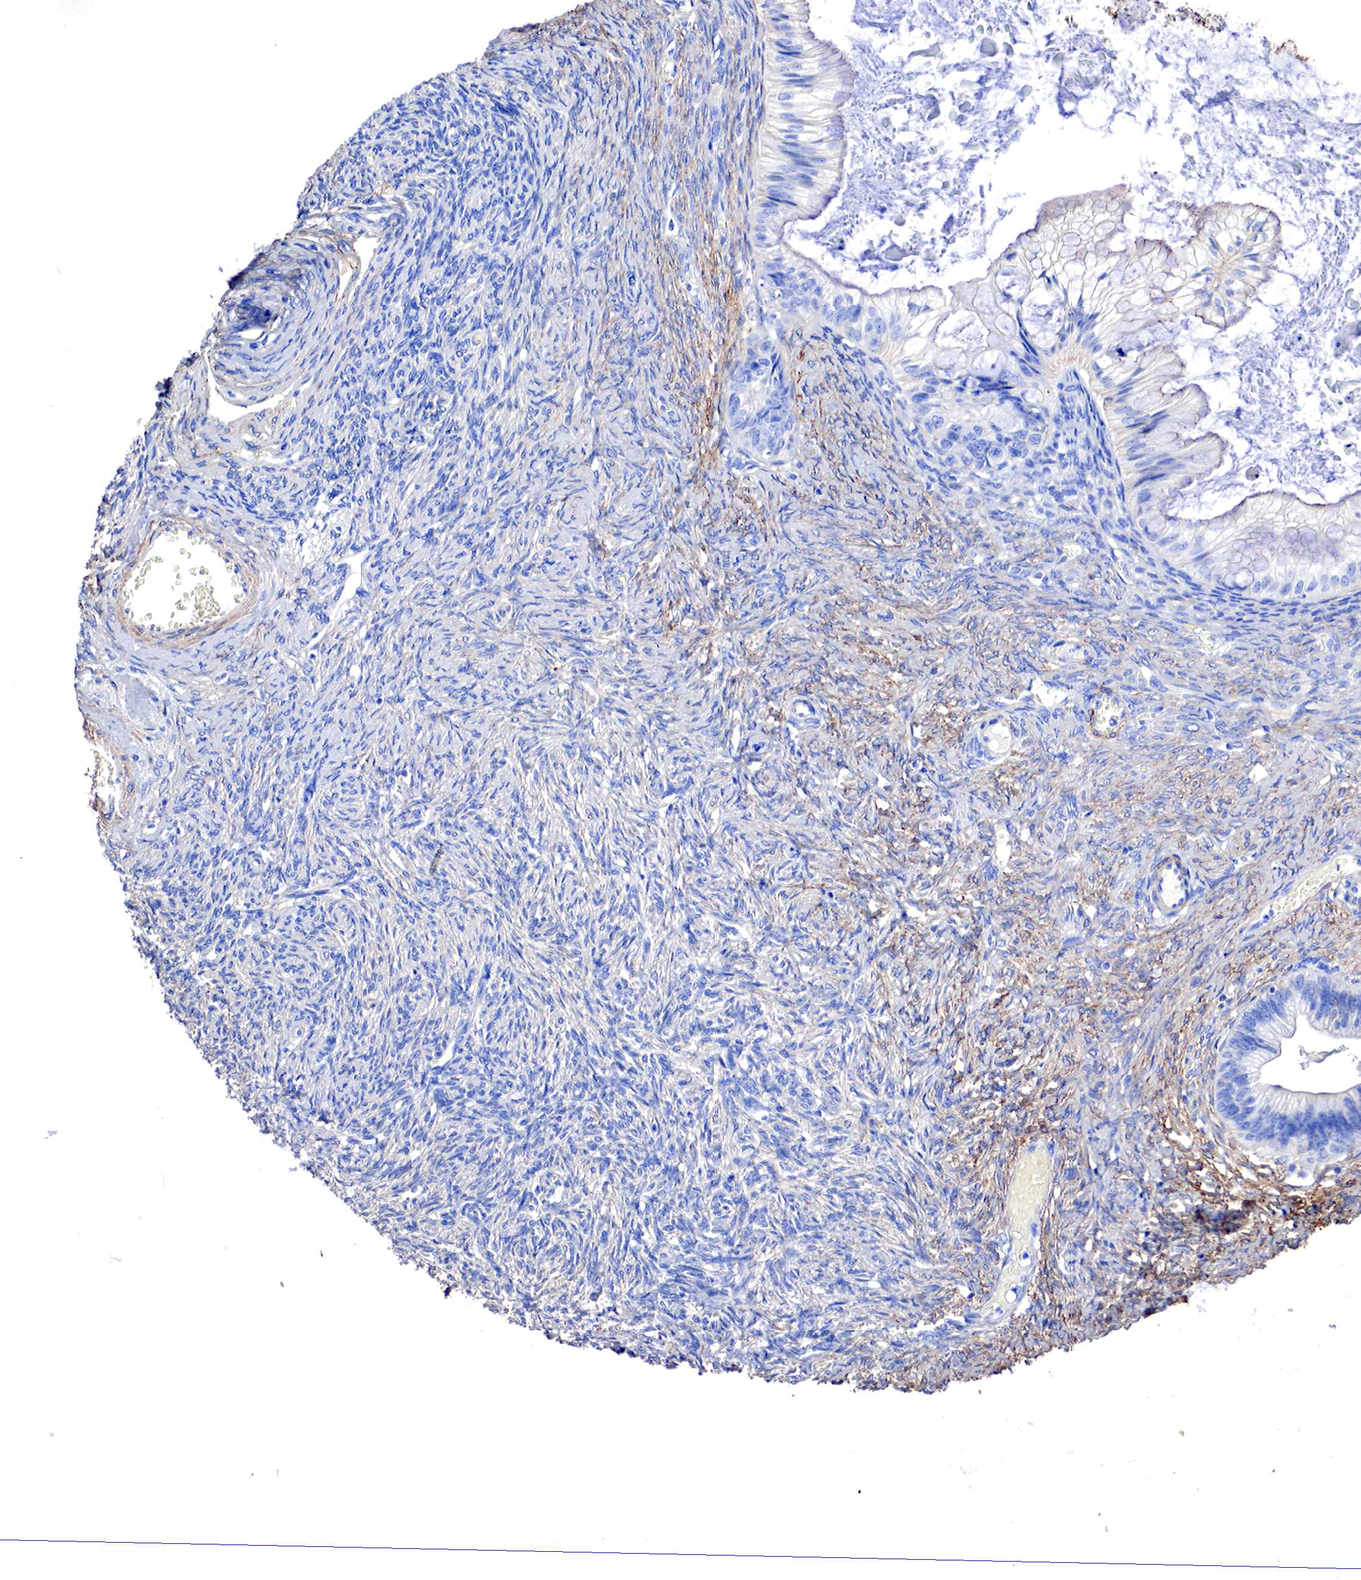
{"staining": {"intensity": "negative", "quantity": "none", "location": "none"}, "tissue": "ovarian cancer", "cell_type": "Tumor cells", "image_type": "cancer", "snomed": [{"axis": "morphology", "description": "Cystadenocarcinoma, mucinous, NOS"}, {"axis": "topography", "description": "Ovary"}], "caption": "A micrograph of ovarian cancer (mucinous cystadenocarcinoma) stained for a protein exhibits no brown staining in tumor cells.", "gene": "TPM1", "patient": {"sex": "female", "age": 57}}